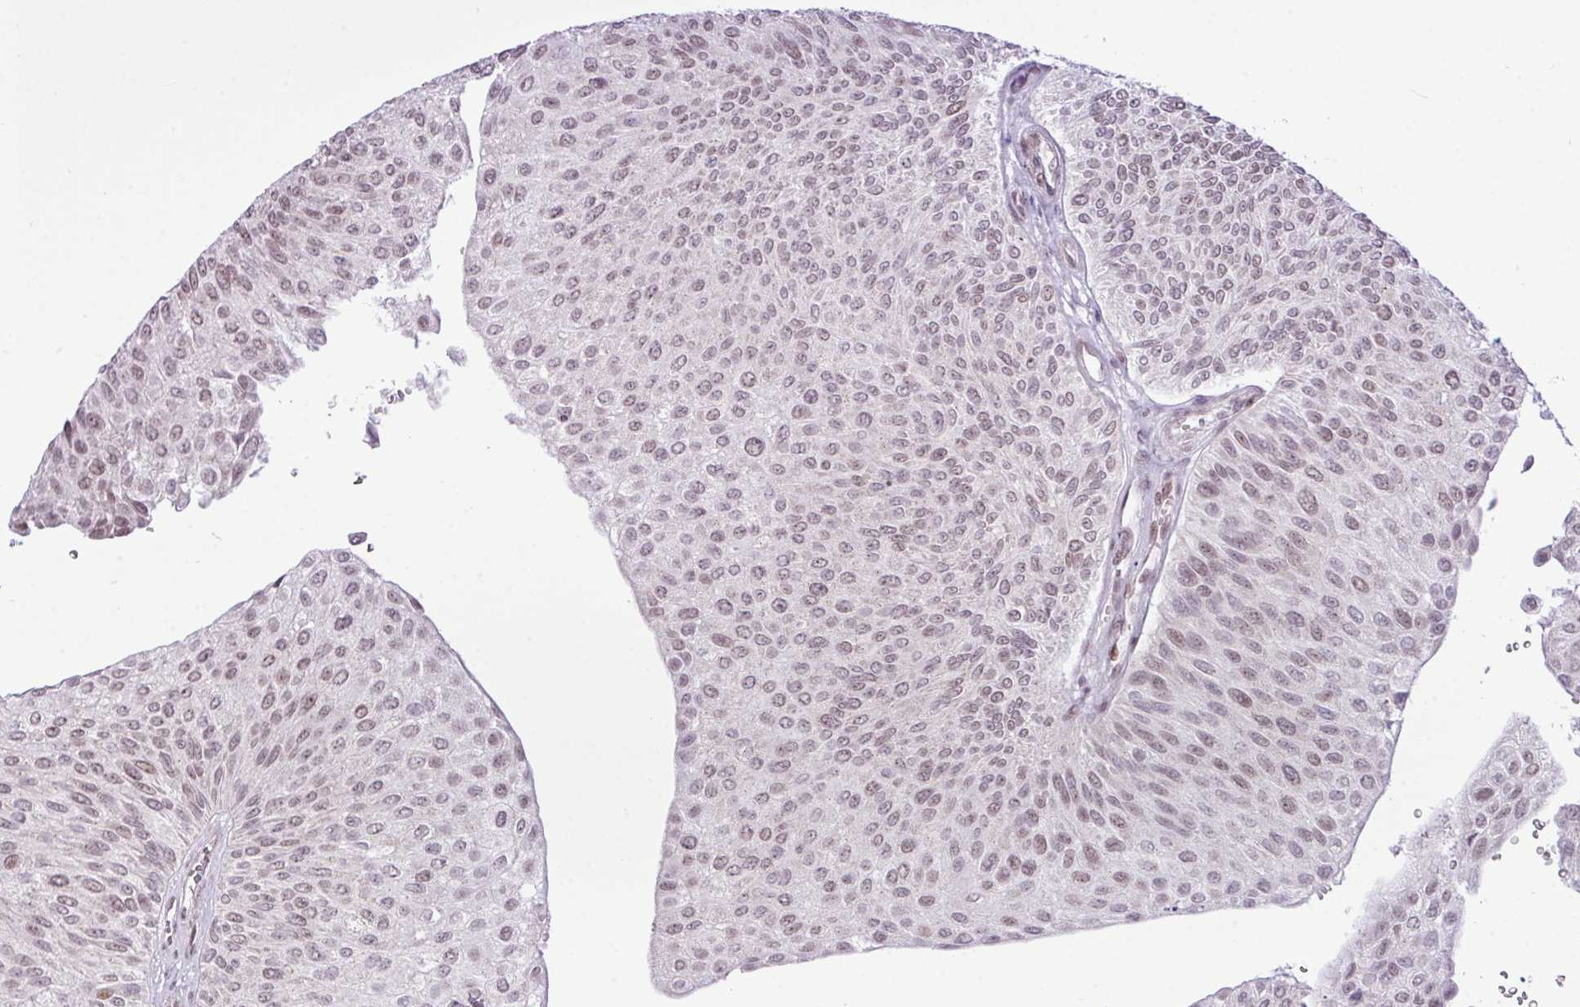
{"staining": {"intensity": "weak", "quantity": ">75%", "location": "nuclear"}, "tissue": "urothelial cancer", "cell_type": "Tumor cells", "image_type": "cancer", "snomed": [{"axis": "morphology", "description": "Urothelial carcinoma, NOS"}, {"axis": "topography", "description": "Urinary bladder"}], "caption": "Immunohistochemical staining of urothelial cancer shows low levels of weak nuclear protein positivity in about >75% of tumor cells. (Stains: DAB (3,3'-diaminobenzidine) in brown, nuclei in blue, Microscopy: brightfield microscopy at high magnification).", "gene": "ELOA2", "patient": {"sex": "male", "age": 67}}